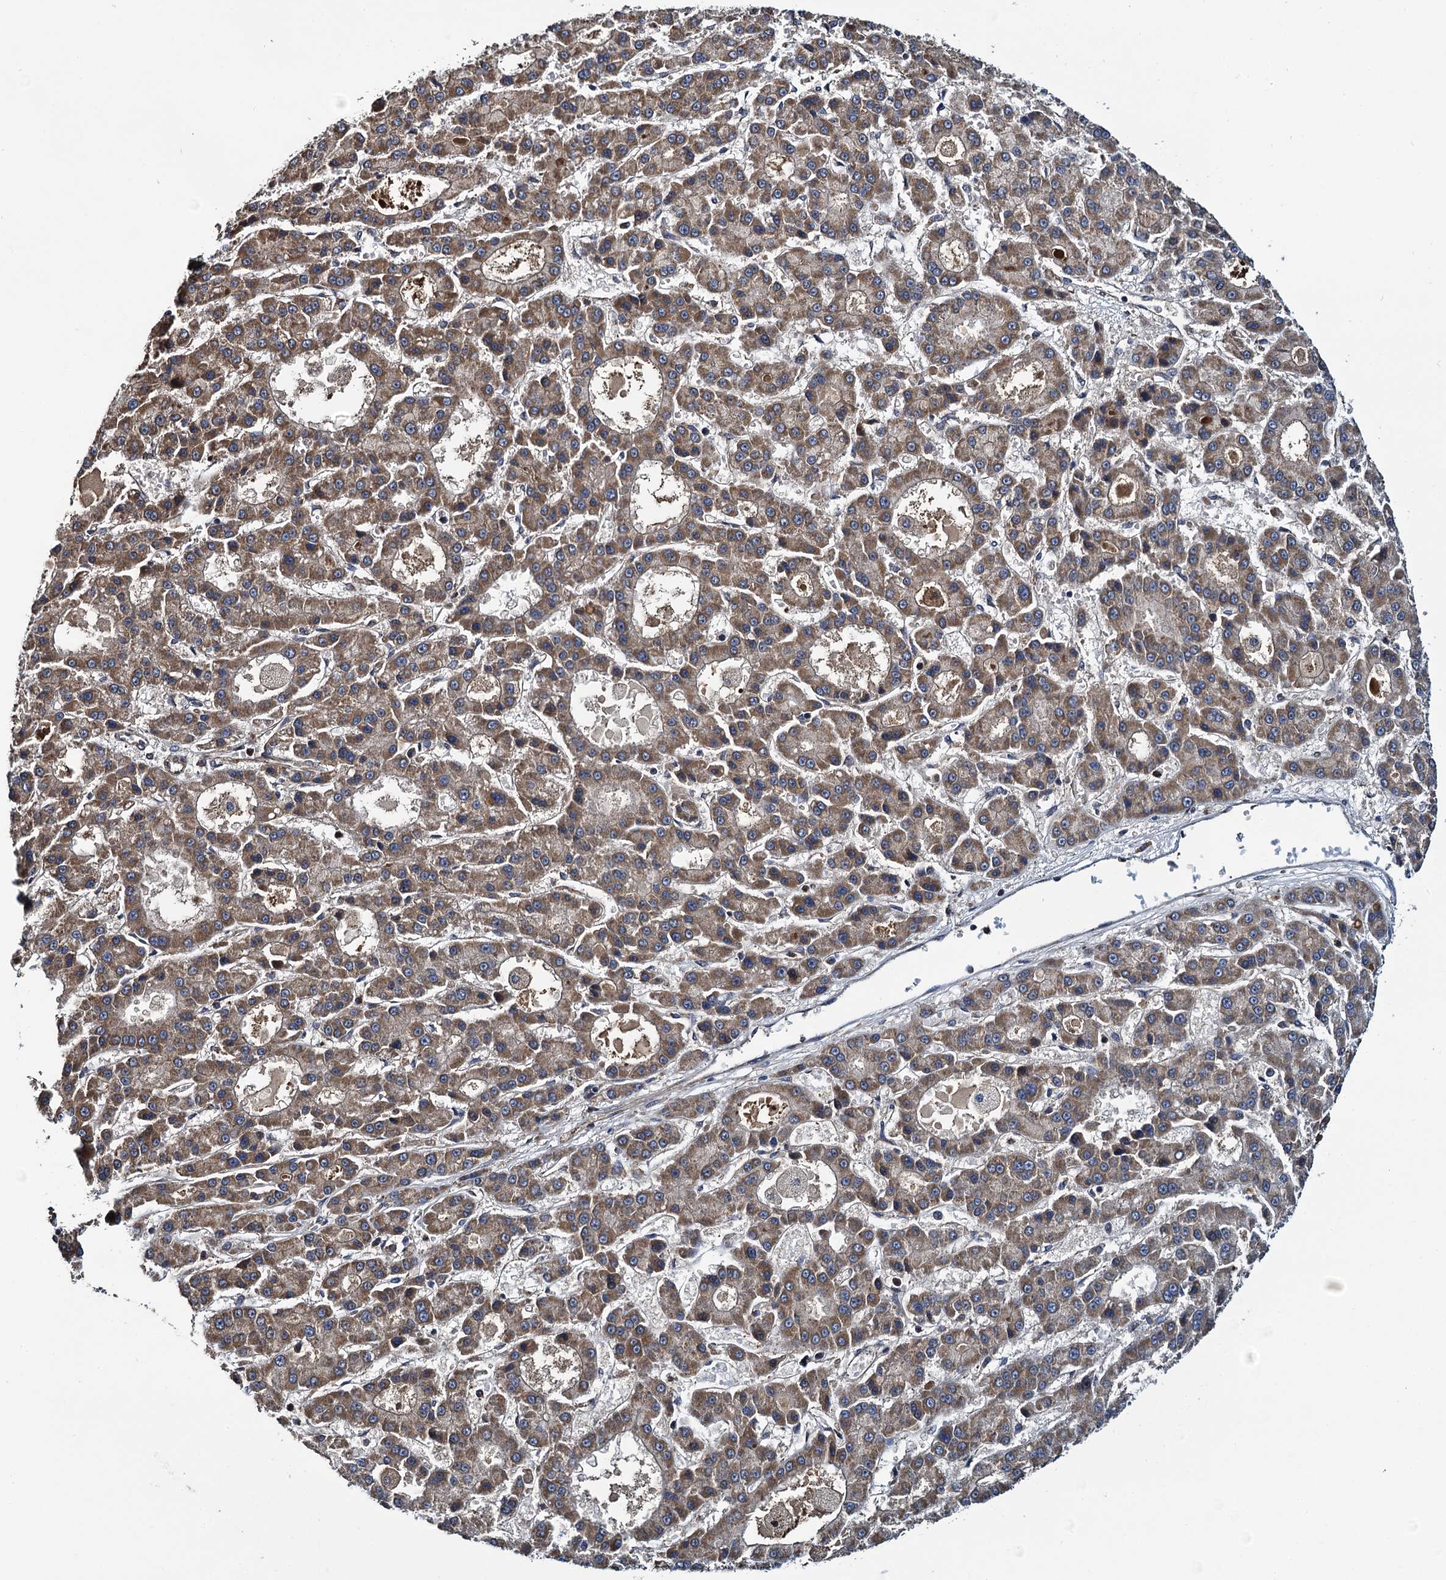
{"staining": {"intensity": "moderate", "quantity": ">75%", "location": "cytoplasmic/membranous"}, "tissue": "liver cancer", "cell_type": "Tumor cells", "image_type": "cancer", "snomed": [{"axis": "morphology", "description": "Carcinoma, Hepatocellular, NOS"}, {"axis": "topography", "description": "Liver"}], "caption": "An image showing moderate cytoplasmic/membranous expression in approximately >75% of tumor cells in liver hepatocellular carcinoma, as visualized by brown immunohistochemical staining.", "gene": "NEK1", "patient": {"sex": "male", "age": 70}}